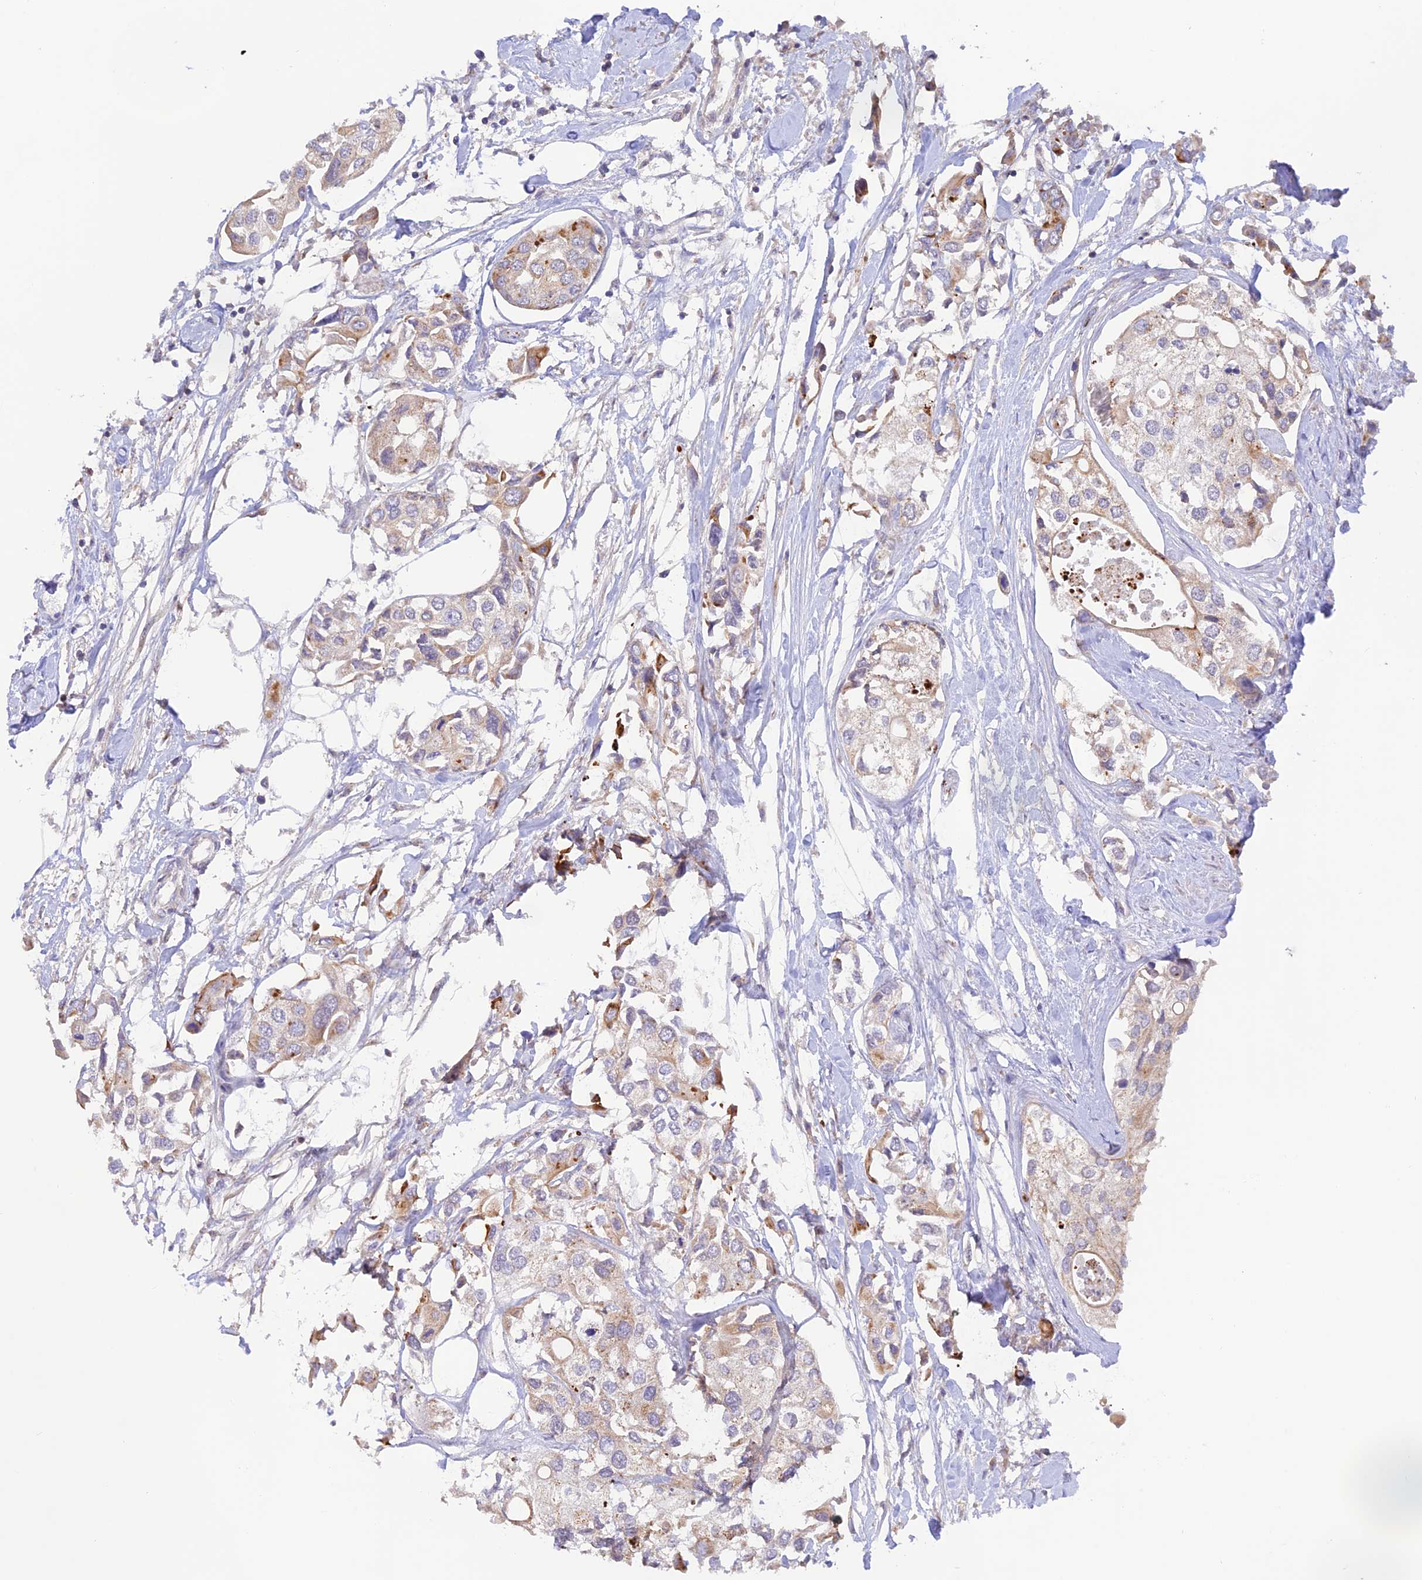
{"staining": {"intensity": "weak", "quantity": "25%-75%", "location": "cytoplasmic/membranous"}, "tissue": "urothelial cancer", "cell_type": "Tumor cells", "image_type": "cancer", "snomed": [{"axis": "morphology", "description": "Urothelial carcinoma, High grade"}, {"axis": "topography", "description": "Urinary bladder"}], "caption": "Urothelial carcinoma (high-grade) stained for a protein (brown) shows weak cytoplasmic/membranous positive staining in approximately 25%-75% of tumor cells.", "gene": "CAMSAP3", "patient": {"sex": "male", "age": 64}}